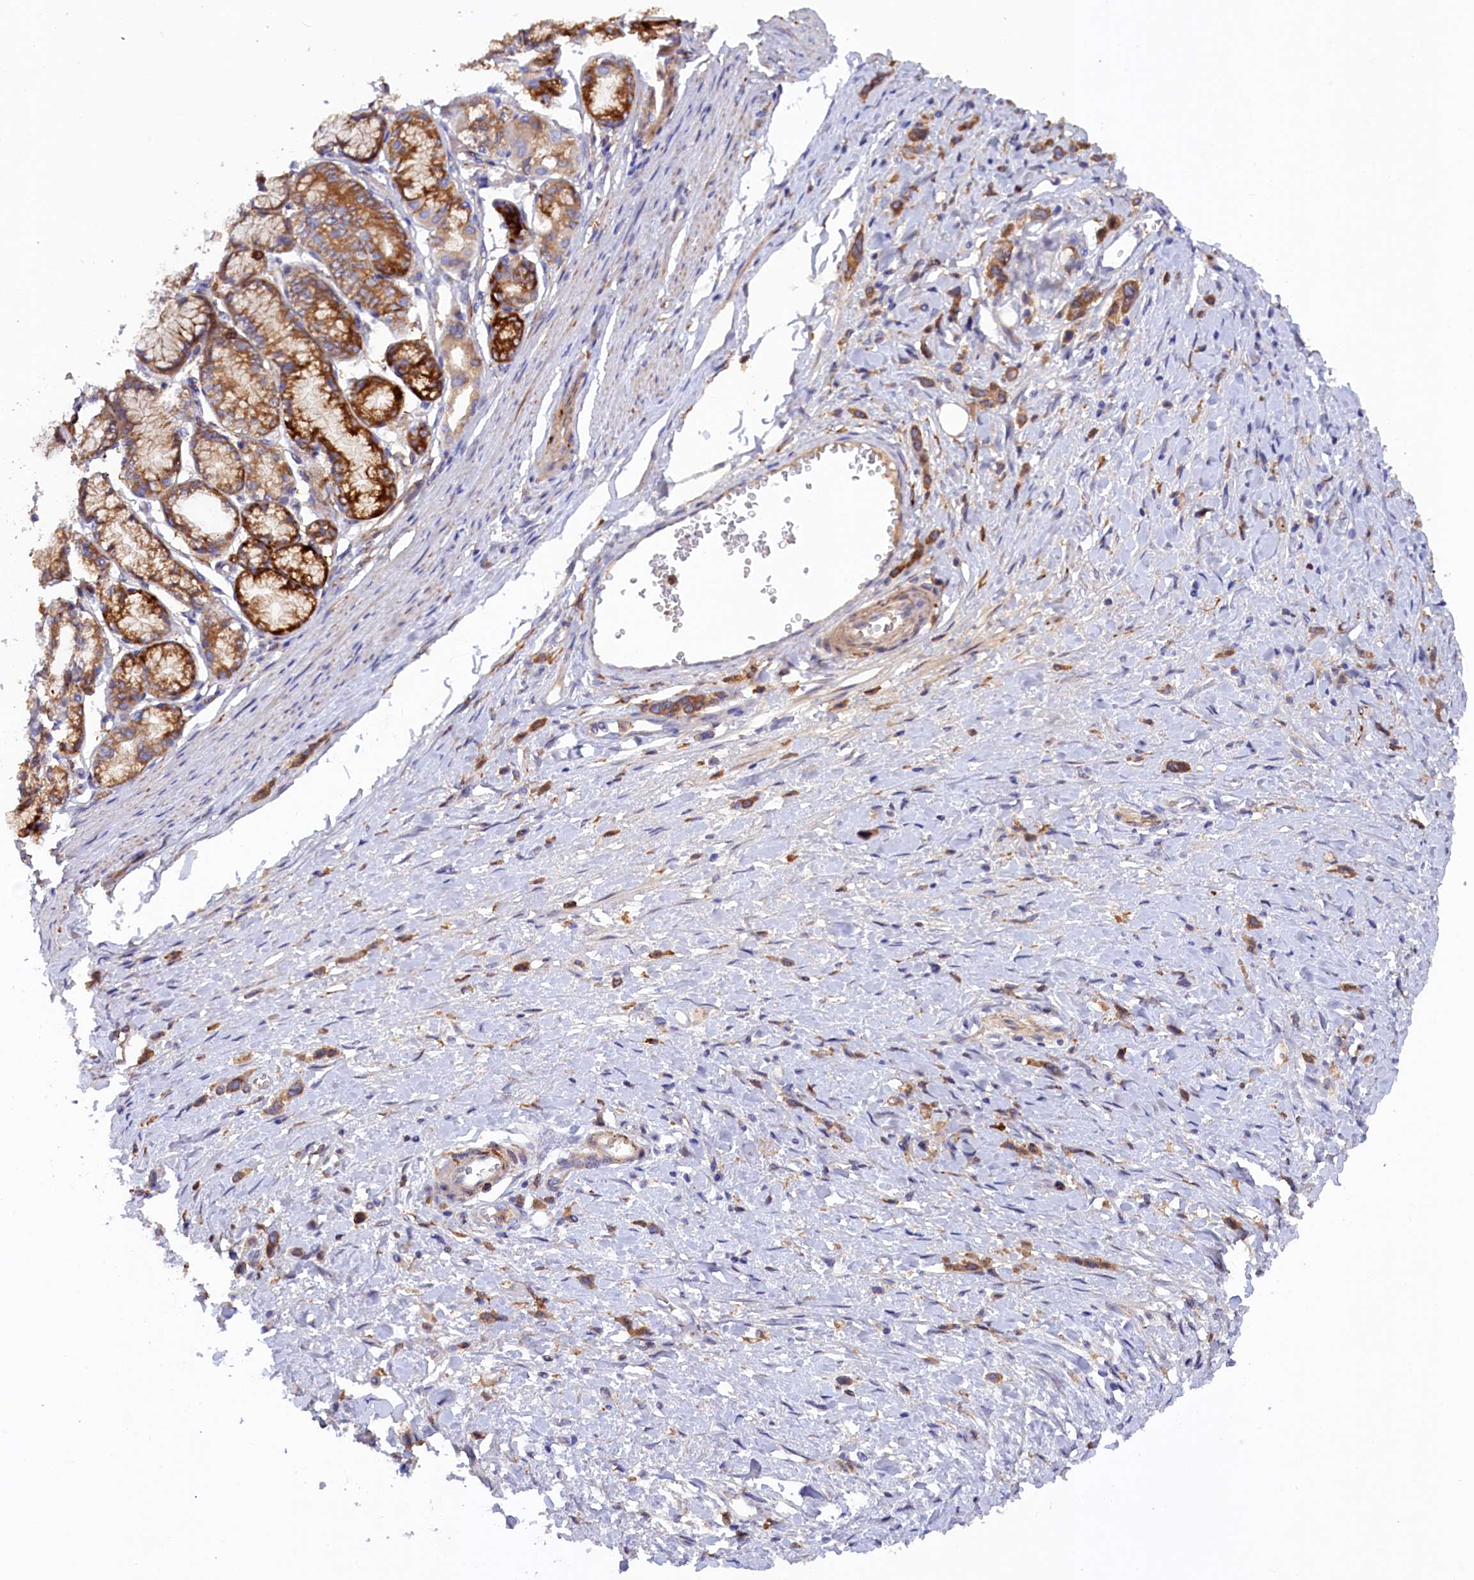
{"staining": {"intensity": "moderate", "quantity": ">75%", "location": "cytoplasmic/membranous"}, "tissue": "stomach cancer", "cell_type": "Tumor cells", "image_type": "cancer", "snomed": [{"axis": "morphology", "description": "Adenocarcinoma, NOS"}, {"axis": "topography", "description": "Stomach"}], "caption": "High-magnification brightfield microscopy of stomach cancer stained with DAB (brown) and counterstained with hematoxylin (blue). tumor cells exhibit moderate cytoplasmic/membranous staining is identified in about>75% of cells.", "gene": "FERMT1", "patient": {"sex": "female", "age": 65}}